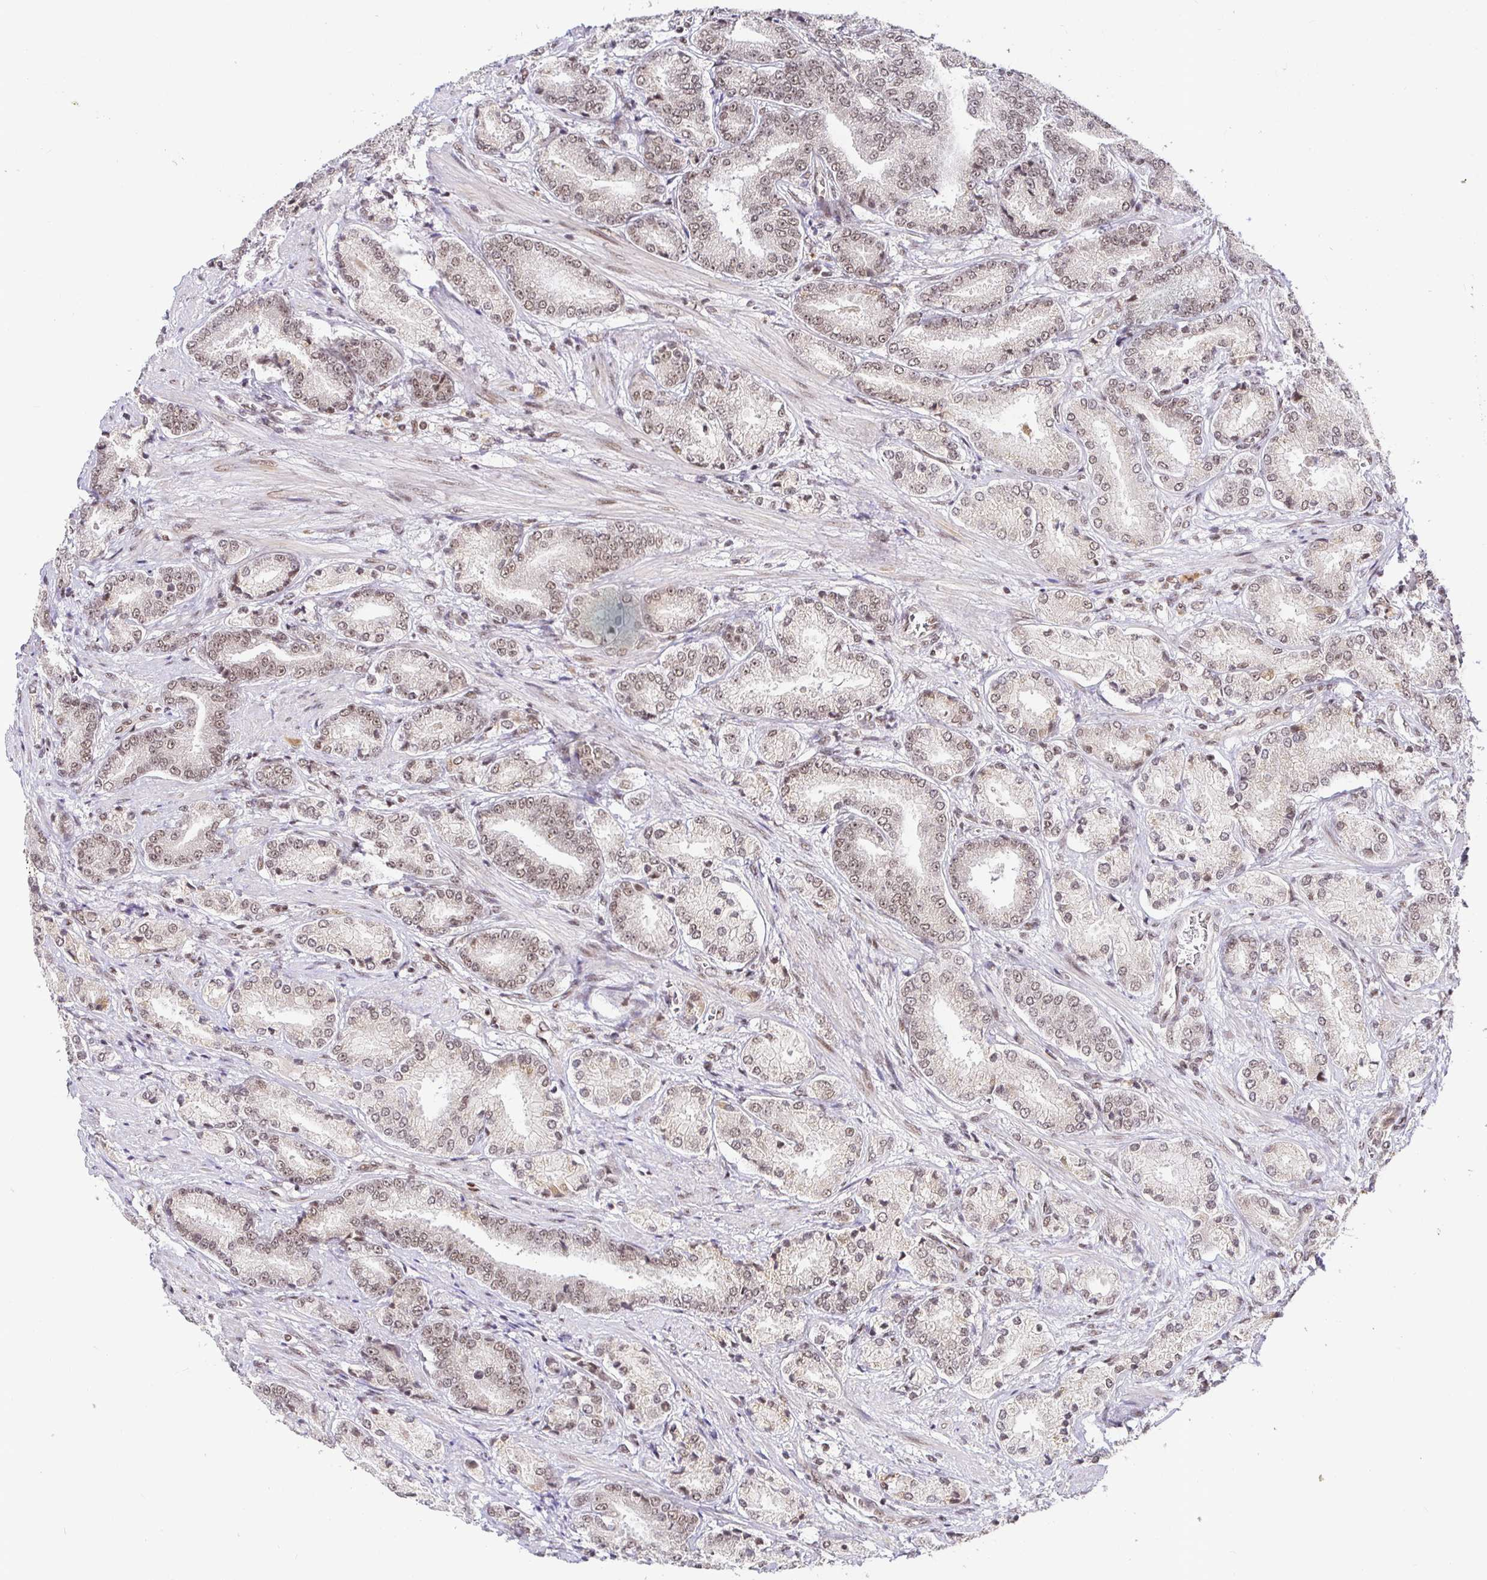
{"staining": {"intensity": "weak", "quantity": ">75%", "location": "nuclear"}, "tissue": "prostate cancer", "cell_type": "Tumor cells", "image_type": "cancer", "snomed": [{"axis": "morphology", "description": "Adenocarcinoma, High grade"}, {"axis": "topography", "description": "Prostate and seminal vesicle, NOS"}], "caption": "Protein analysis of prostate high-grade adenocarcinoma tissue displays weak nuclear expression in approximately >75% of tumor cells.", "gene": "USF1", "patient": {"sex": "male", "age": 61}}